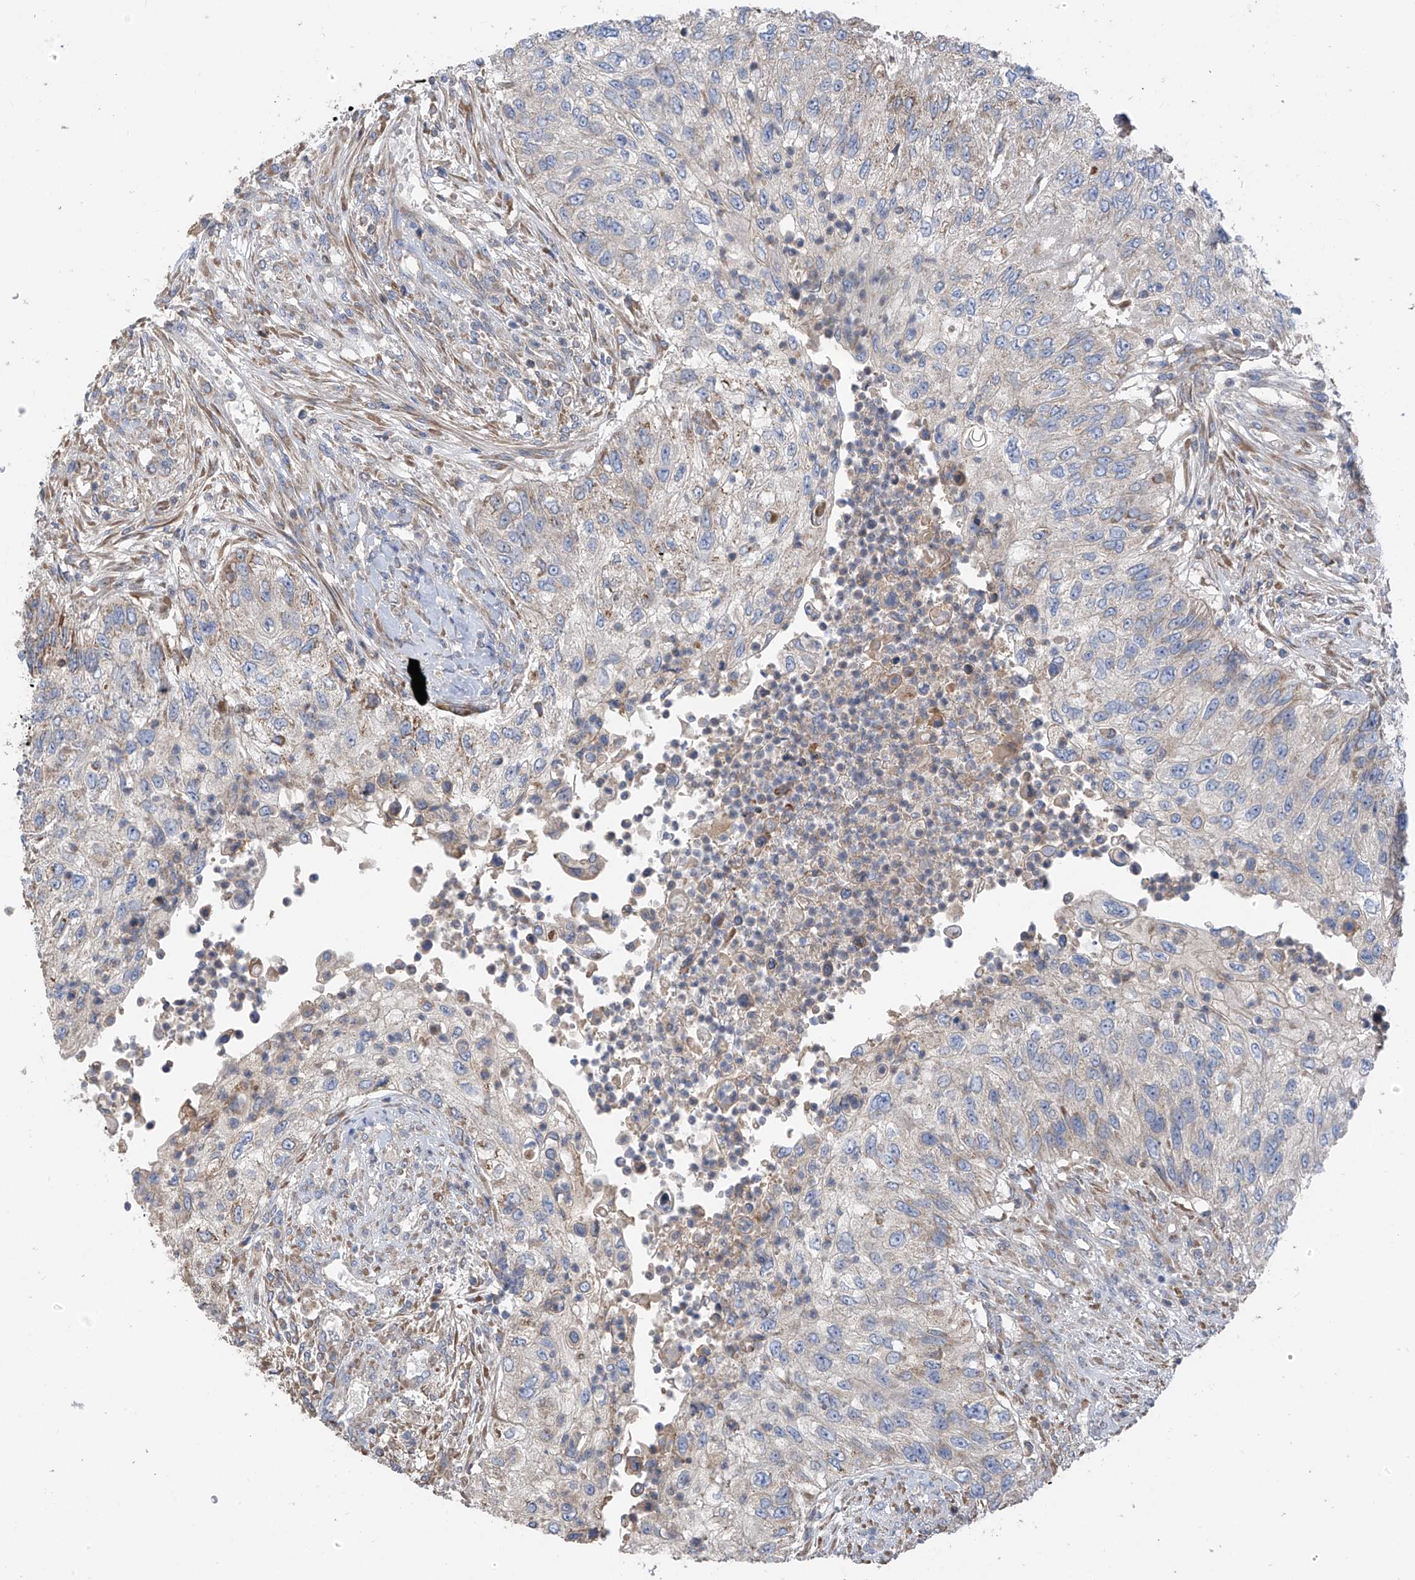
{"staining": {"intensity": "negative", "quantity": "none", "location": "none"}, "tissue": "urothelial cancer", "cell_type": "Tumor cells", "image_type": "cancer", "snomed": [{"axis": "morphology", "description": "Urothelial carcinoma, High grade"}, {"axis": "topography", "description": "Urinary bladder"}], "caption": "This image is of urothelial cancer stained with immunohistochemistry (IHC) to label a protein in brown with the nuclei are counter-stained blue. There is no staining in tumor cells.", "gene": "GALNTL6", "patient": {"sex": "female", "age": 60}}